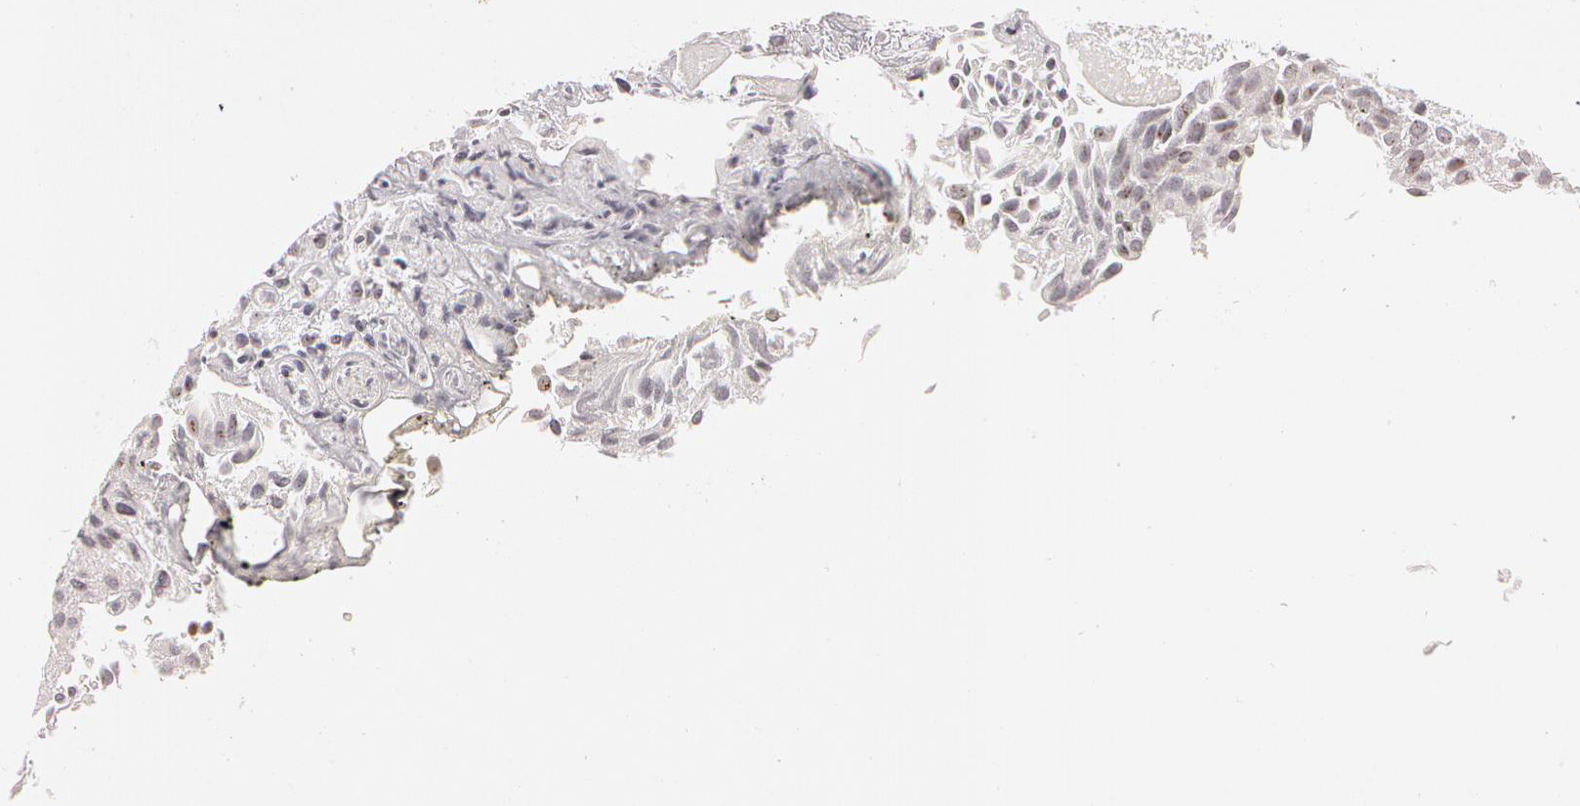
{"staining": {"intensity": "negative", "quantity": "none", "location": "none"}, "tissue": "urothelial cancer", "cell_type": "Tumor cells", "image_type": "cancer", "snomed": [{"axis": "morphology", "description": "Urothelial carcinoma, Low grade"}, {"axis": "topography", "description": "Urinary bladder"}], "caption": "Tumor cells show no significant positivity in urothelial cancer.", "gene": "FBL", "patient": {"sex": "female", "age": 89}}